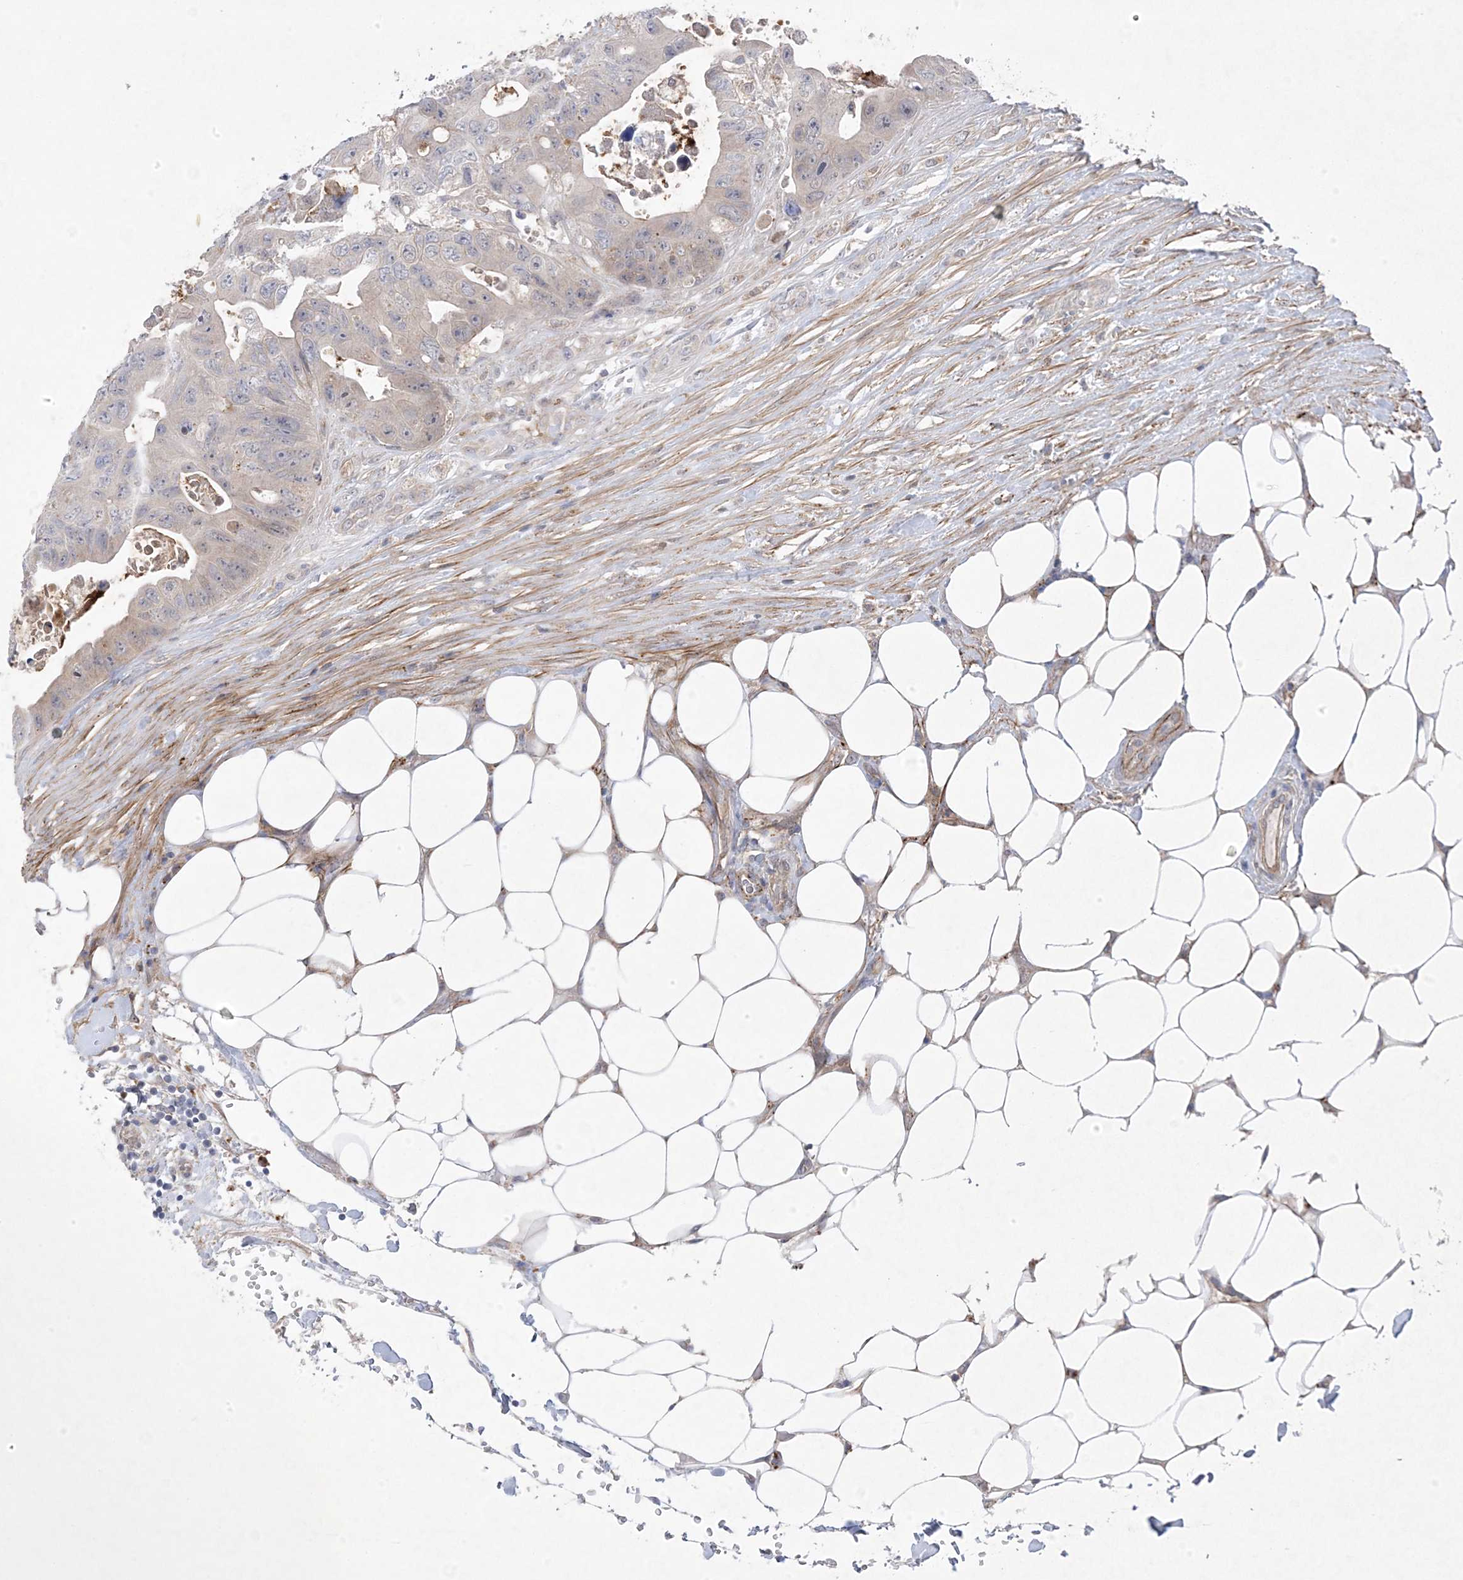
{"staining": {"intensity": "negative", "quantity": "none", "location": "none"}, "tissue": "colorectal cancer", "cell_type": "Tumor cells", "image_type": "cancer", "snomed": [{"axis": "morphology", "description": "Adenocarcinoma, NOS"}, {"axis": "topography", "description": "Colon"}], "caption": "Protein analysis of colorectal adenocarcinoma exhibits no significant expression in tumor cells.", "gene": "ANAPC1", "patient": {"sex": "female", "age": 46}}